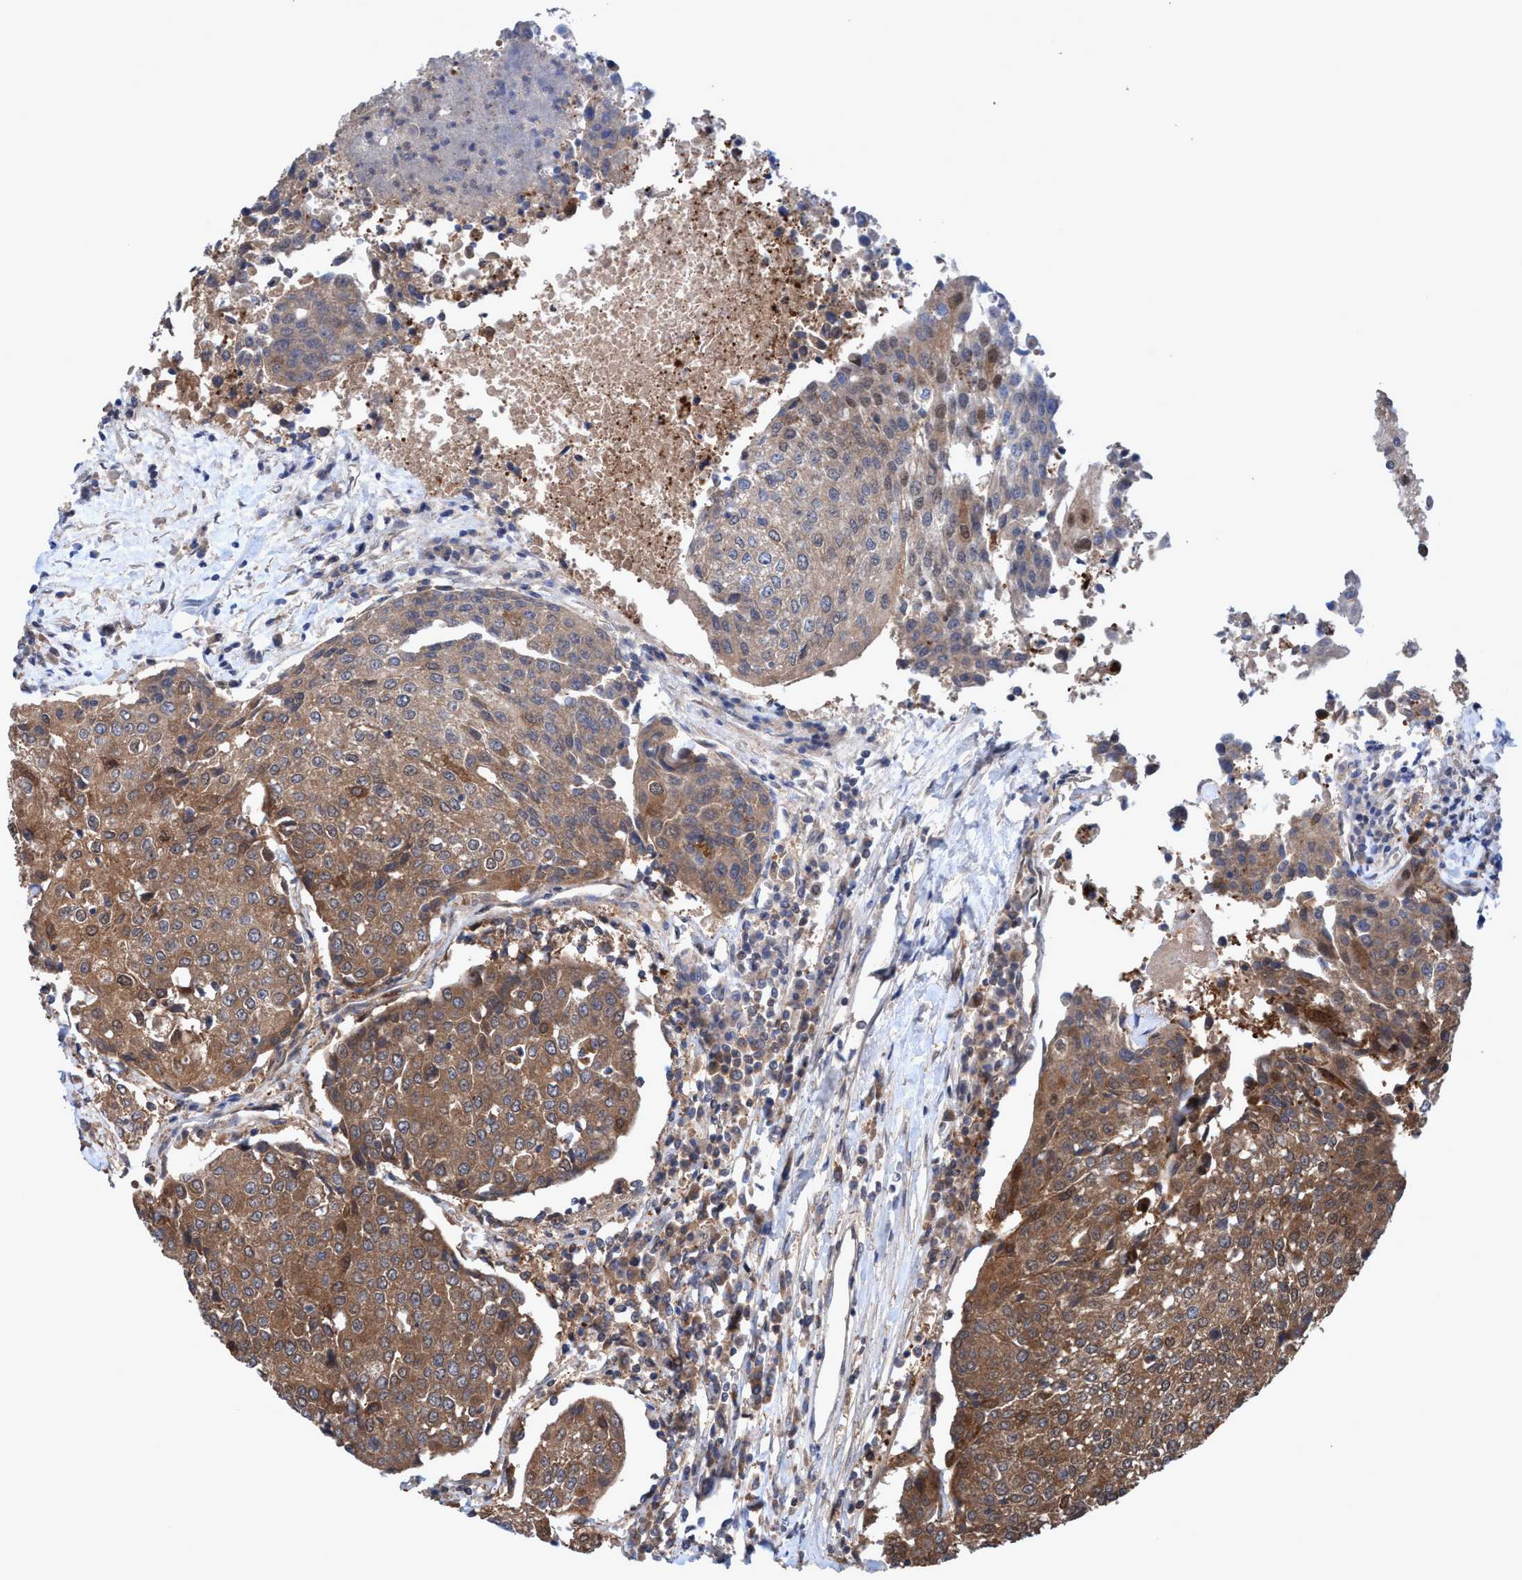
{"staining": {"intensity": "moderate", "quantity": ">75%", "location": "cytoplasmic/membranous"}, "tissue": "urothelial cancer", "cell_type": "Tumor cells", "image_type": "cancer", "snomed": [{"axis": "morphology", "description": "Urothelial carcinoma, High grade"}, {"axis": "topography", "description": "Urinary bladder"}], "caption": "Immunohistochemistry (IHC) (DAB (3,3'-diaminobenzidine)) staining of human urothelial carcinoma (high-grade) displays moderate cytoplasmic/membranous protein staining in about >75% of tumor cells.", "gene": "GLOD4", "patient": {"sex": "female", "age": 85}}